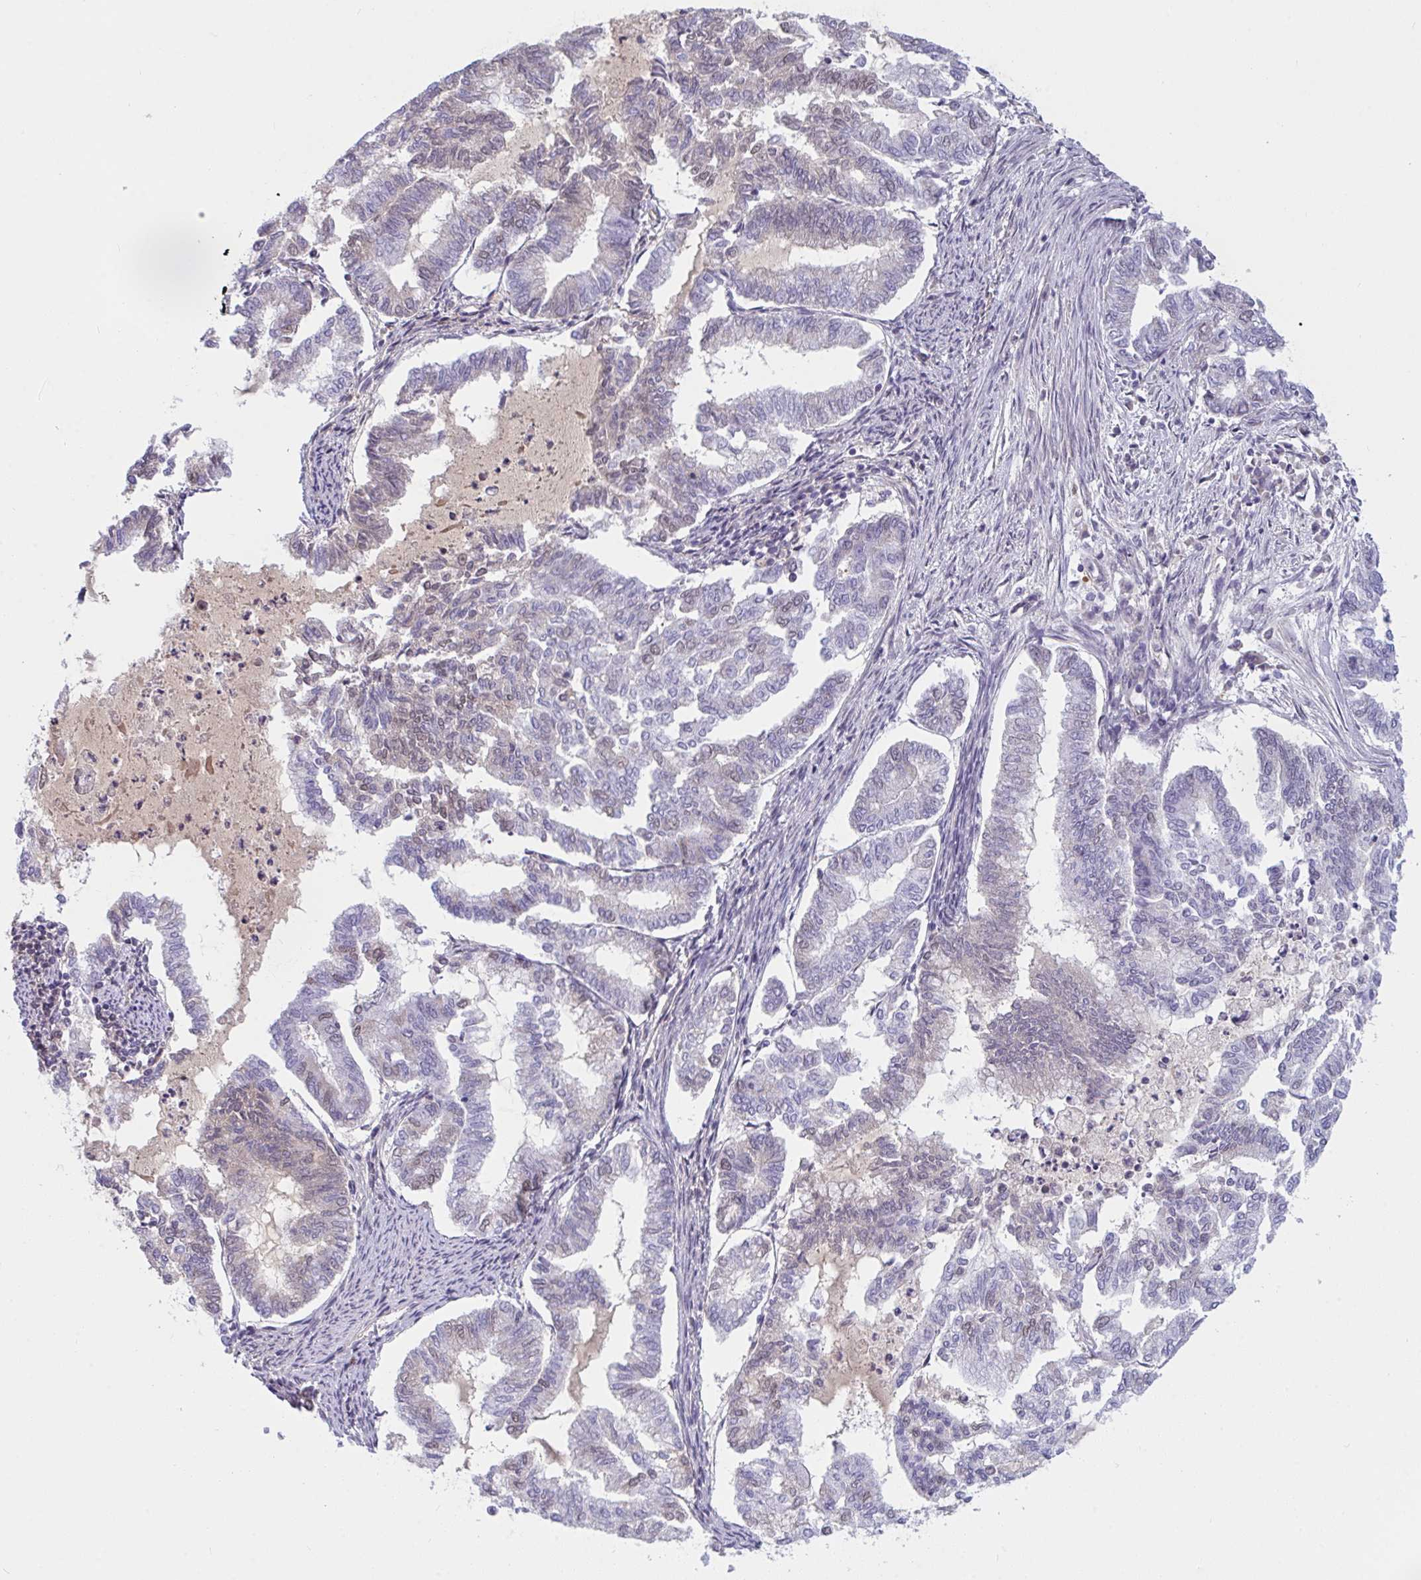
{"staining": {"intensity": "weak", "quantity": "<25%", "location": "nuclear"}, "tissue": "endometrial cancer", "cell_type": "Tumor cells", "image_type": "cancer", "snomed": [{"axis": "morphology", "description": "Adenocarcinoma, NOS"}, {"axis": "topography", "description": "Endometrium"}], "caption": "IHC of adenocarcinoma (endometrial) demonstrates no staining in tumor cells. The staining was performed using DAB (3,3'-diaminobenzidine) to visualize the protein expression in brown, while the nuclei were stained in blue with hematoxylin (Magnification: 20x).", "gene": "DSCAML1", "patient": {"sex": "female", "age": 79}}